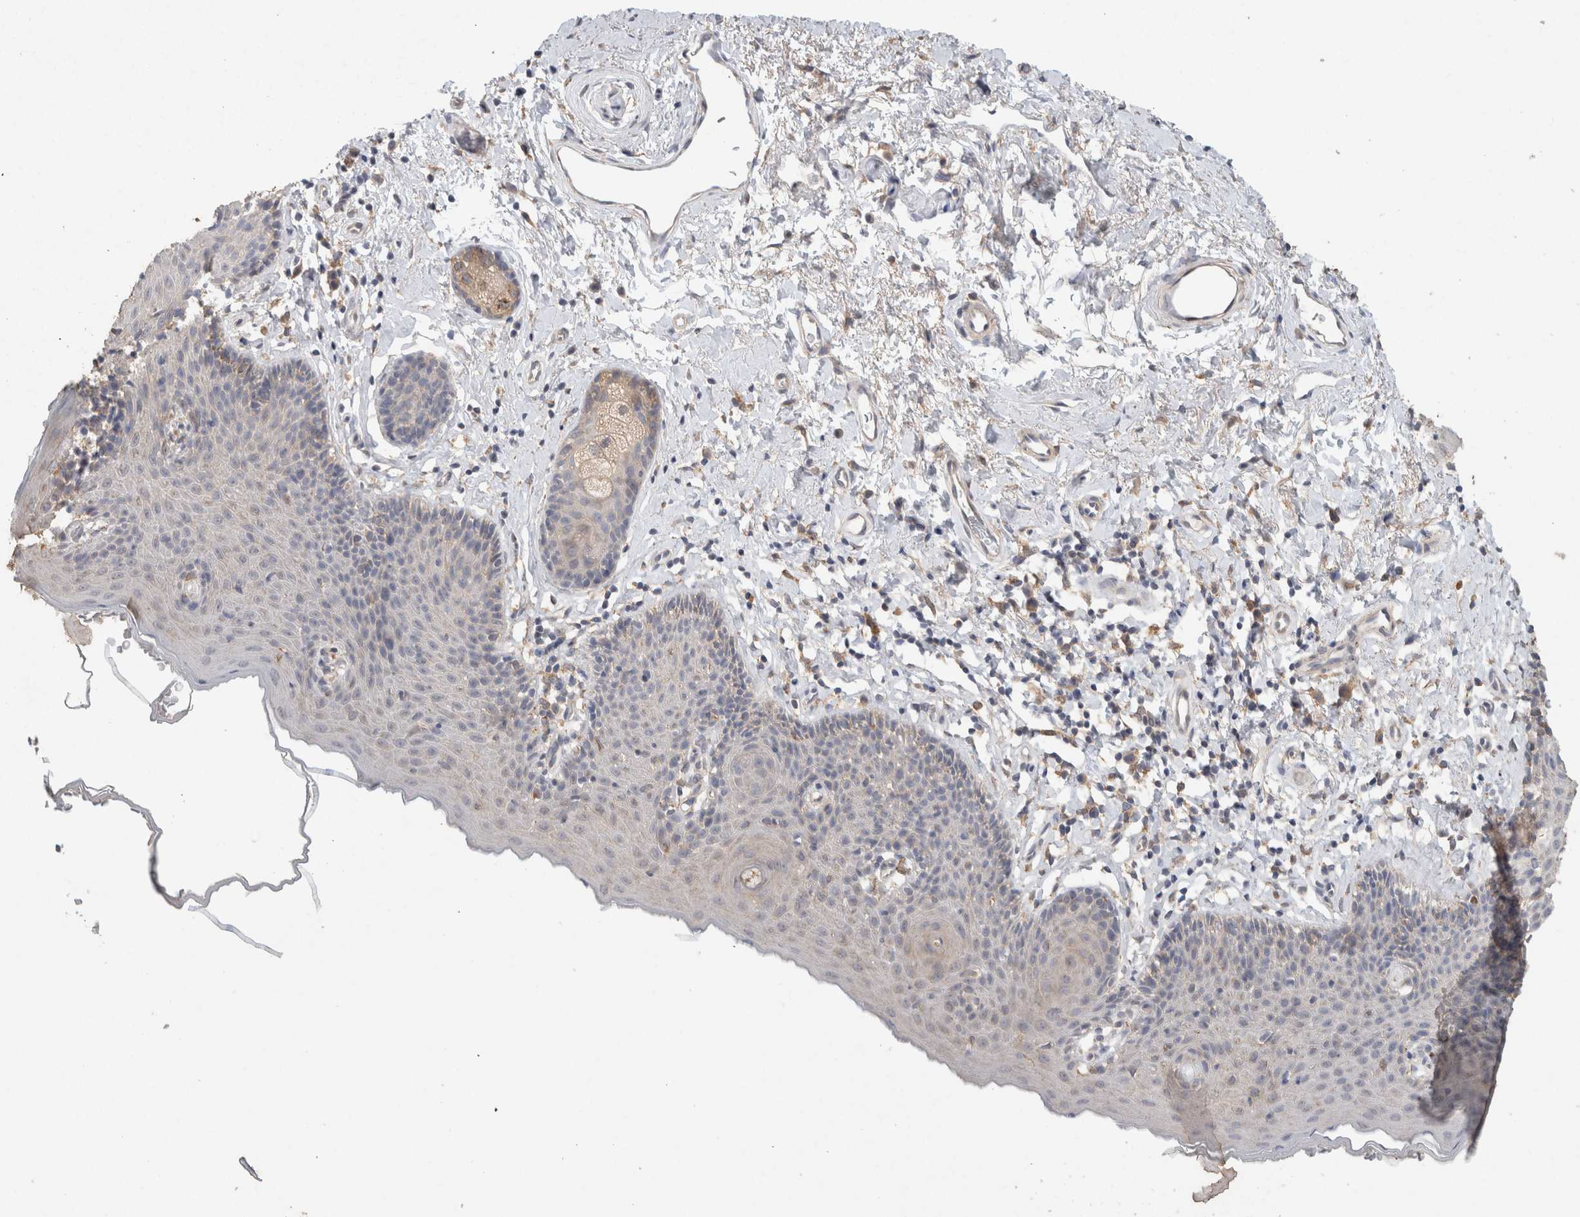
{"staining": {"intensity": "negative", "quantity": "none", "location": "none"}, "tissue": "skin", "cell_type": "Epidermal cells", "image_type": "normal", "snomed": [{"axis": "morphology", "description": "Normal tissue, NOS"}, {"axis": "topography", "description": "Vulva"}], "caption": "Immunohistochemistry (IHC) photomicrograph of unremarkable human skin stained for a protein (brown), which exhibits no expression in epidermal cells.", "gene": "RAB14", "patient": {"sex": "female", "age": 66}}